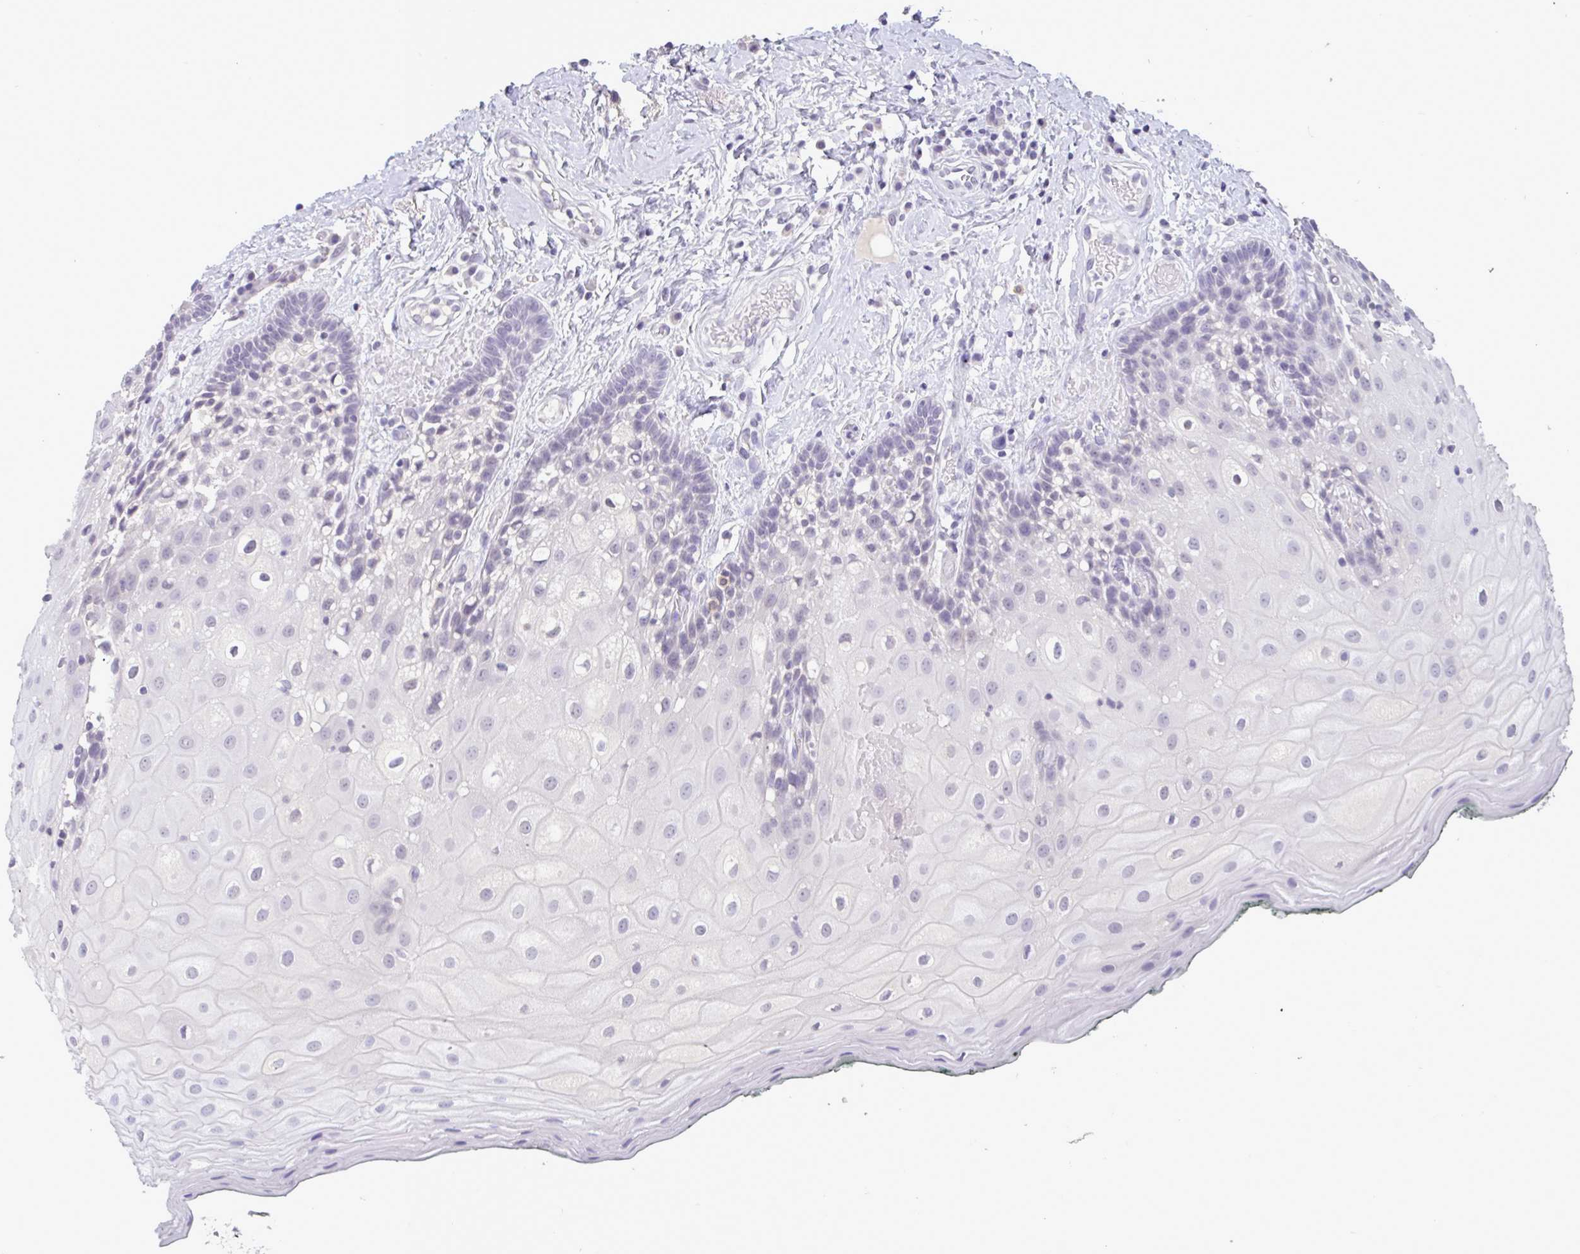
{"staining": {"intensity": "negative", "quantity": "none", "location": "none"}, "tissue": "oral mucosa", "cell_type": "Squamous epithelial cells", "image_type": "normal", "snomed": [{"axis": "morphology", "description": "Normal tissue, NOS"}, {"axis": "morphology", "description": "Squamous cell carcinoma, NOS"}, {"axis": "topography", "description": "Oral tissue"}, {"axis": "topography", "description": "Head-Neck"}], "caption": "The micrograph exhibits no significant staining in squamous epithelial cells of oral mucosa.", "gene": "YBX2", "patient": {"sex": "male", "age": 64}}